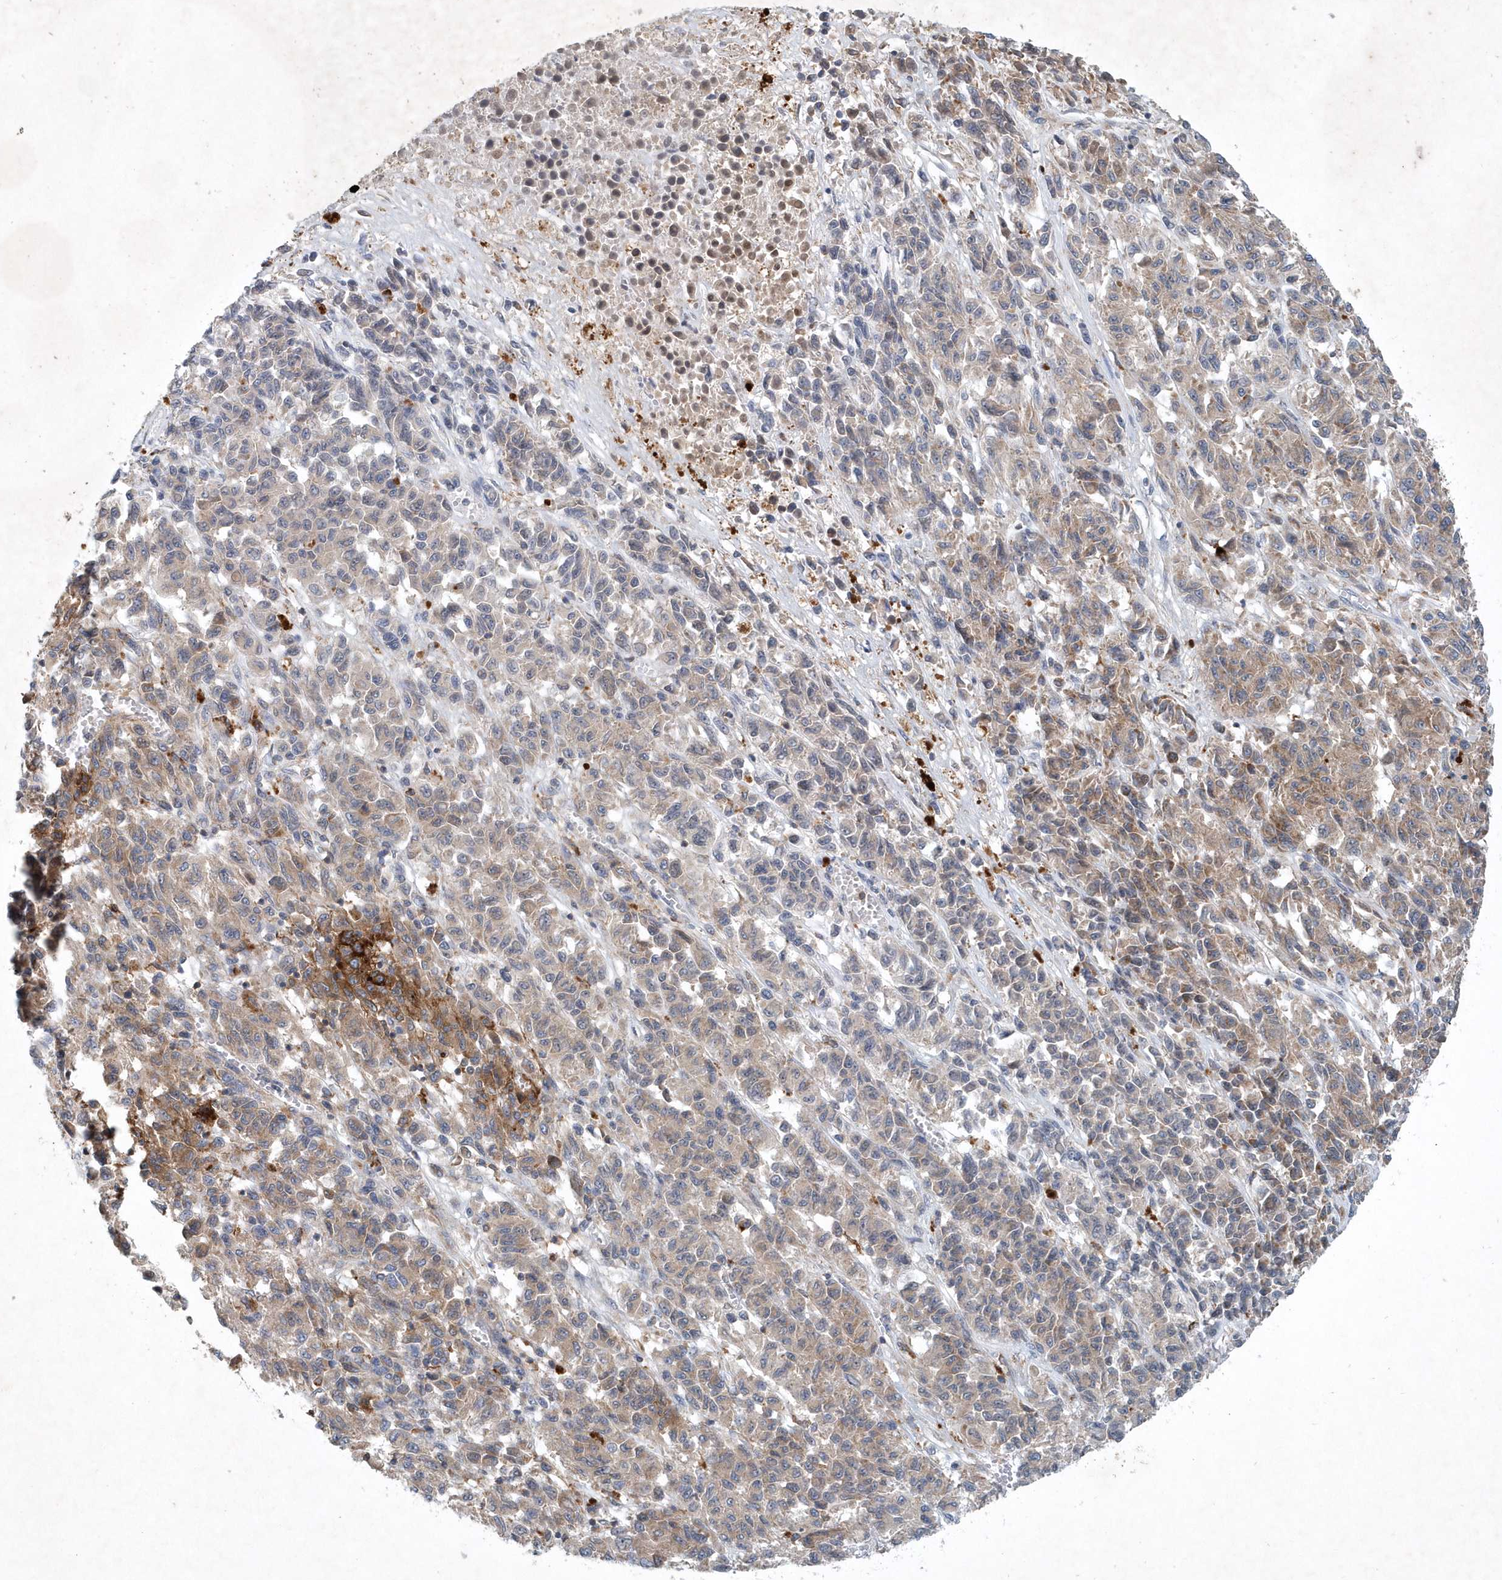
{"staining": {"intensity": "weak", "quantity": ">75%", "location": "cytoplasmic/membranous"}, "tissue": "melanoma", "cell_type": "Tumor cells", "image_type": "cancer", "snomed": [{"axis": "morphology", "description": "Malignant melanoma, Metastatic site"}, {"axis": "topography", "description": "Lung"}], "caption": "Tumor cells reveal low levels of weak cytoplasmic/membranous staining in about >75% of cells in malignant melanoma (metastatic site). (IHC, brightfield microscopy, high magnification).", "gene": "P2RY10", "patient": {"sex": "male", "age": 64}}